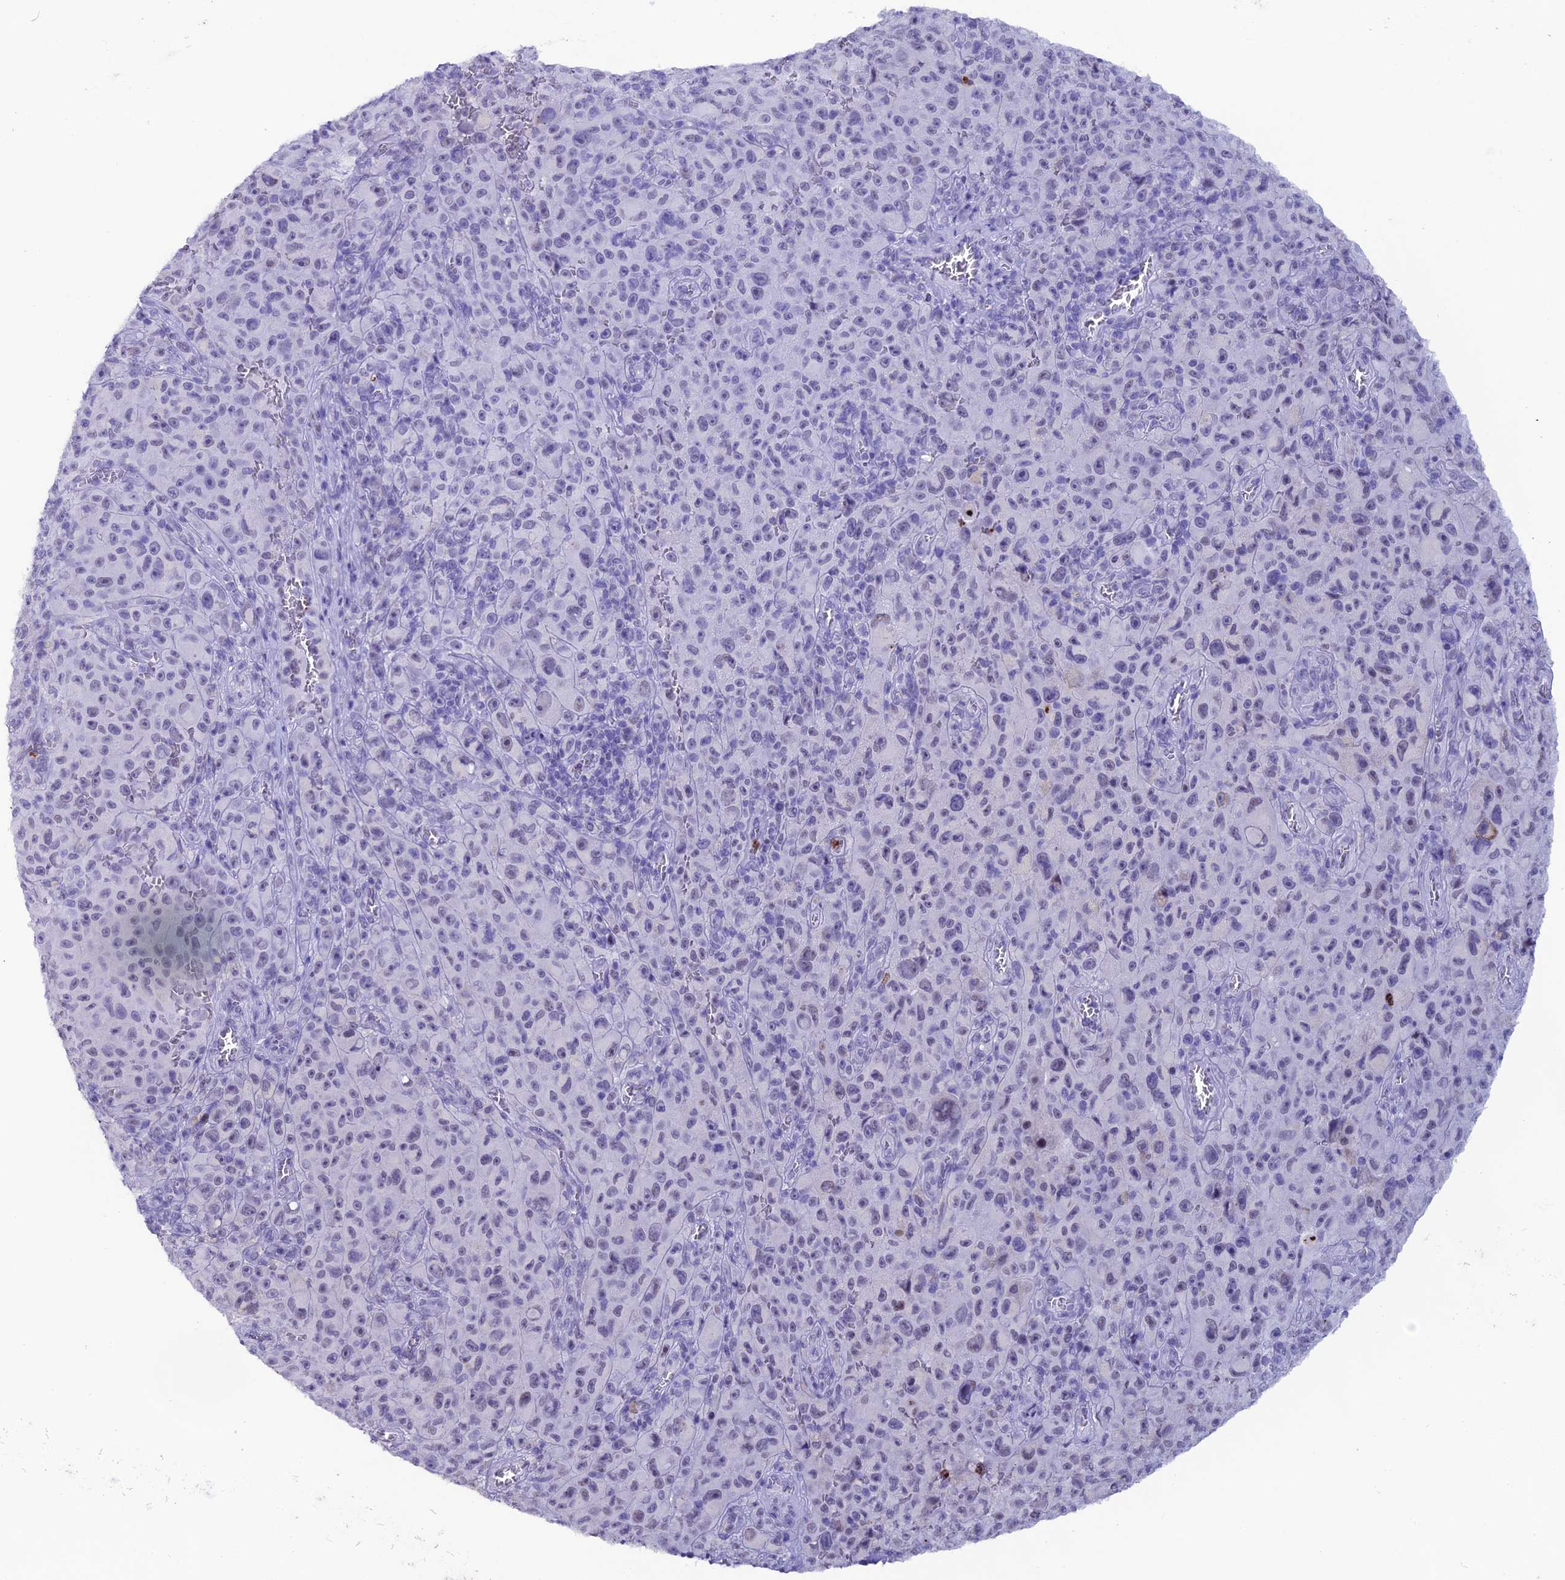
{"staining": {"intensity": "negative", "quantity": "none", "location": "none"}, "tissue": "melanoma", "cell_type": "Tumor cells", "image_type": "cancer", "snomed": [{"axis": "morphology", "description": "Malignant melanoma, NOS"}, {"axis": "topography", "description": "Skin"}], "caption": "Melanoma stained for a protein using immunohistochemistry reveals no positivity tumor cells.", "gene": "MFSD2B", "patient": {"sex": "female", "age": 82}}